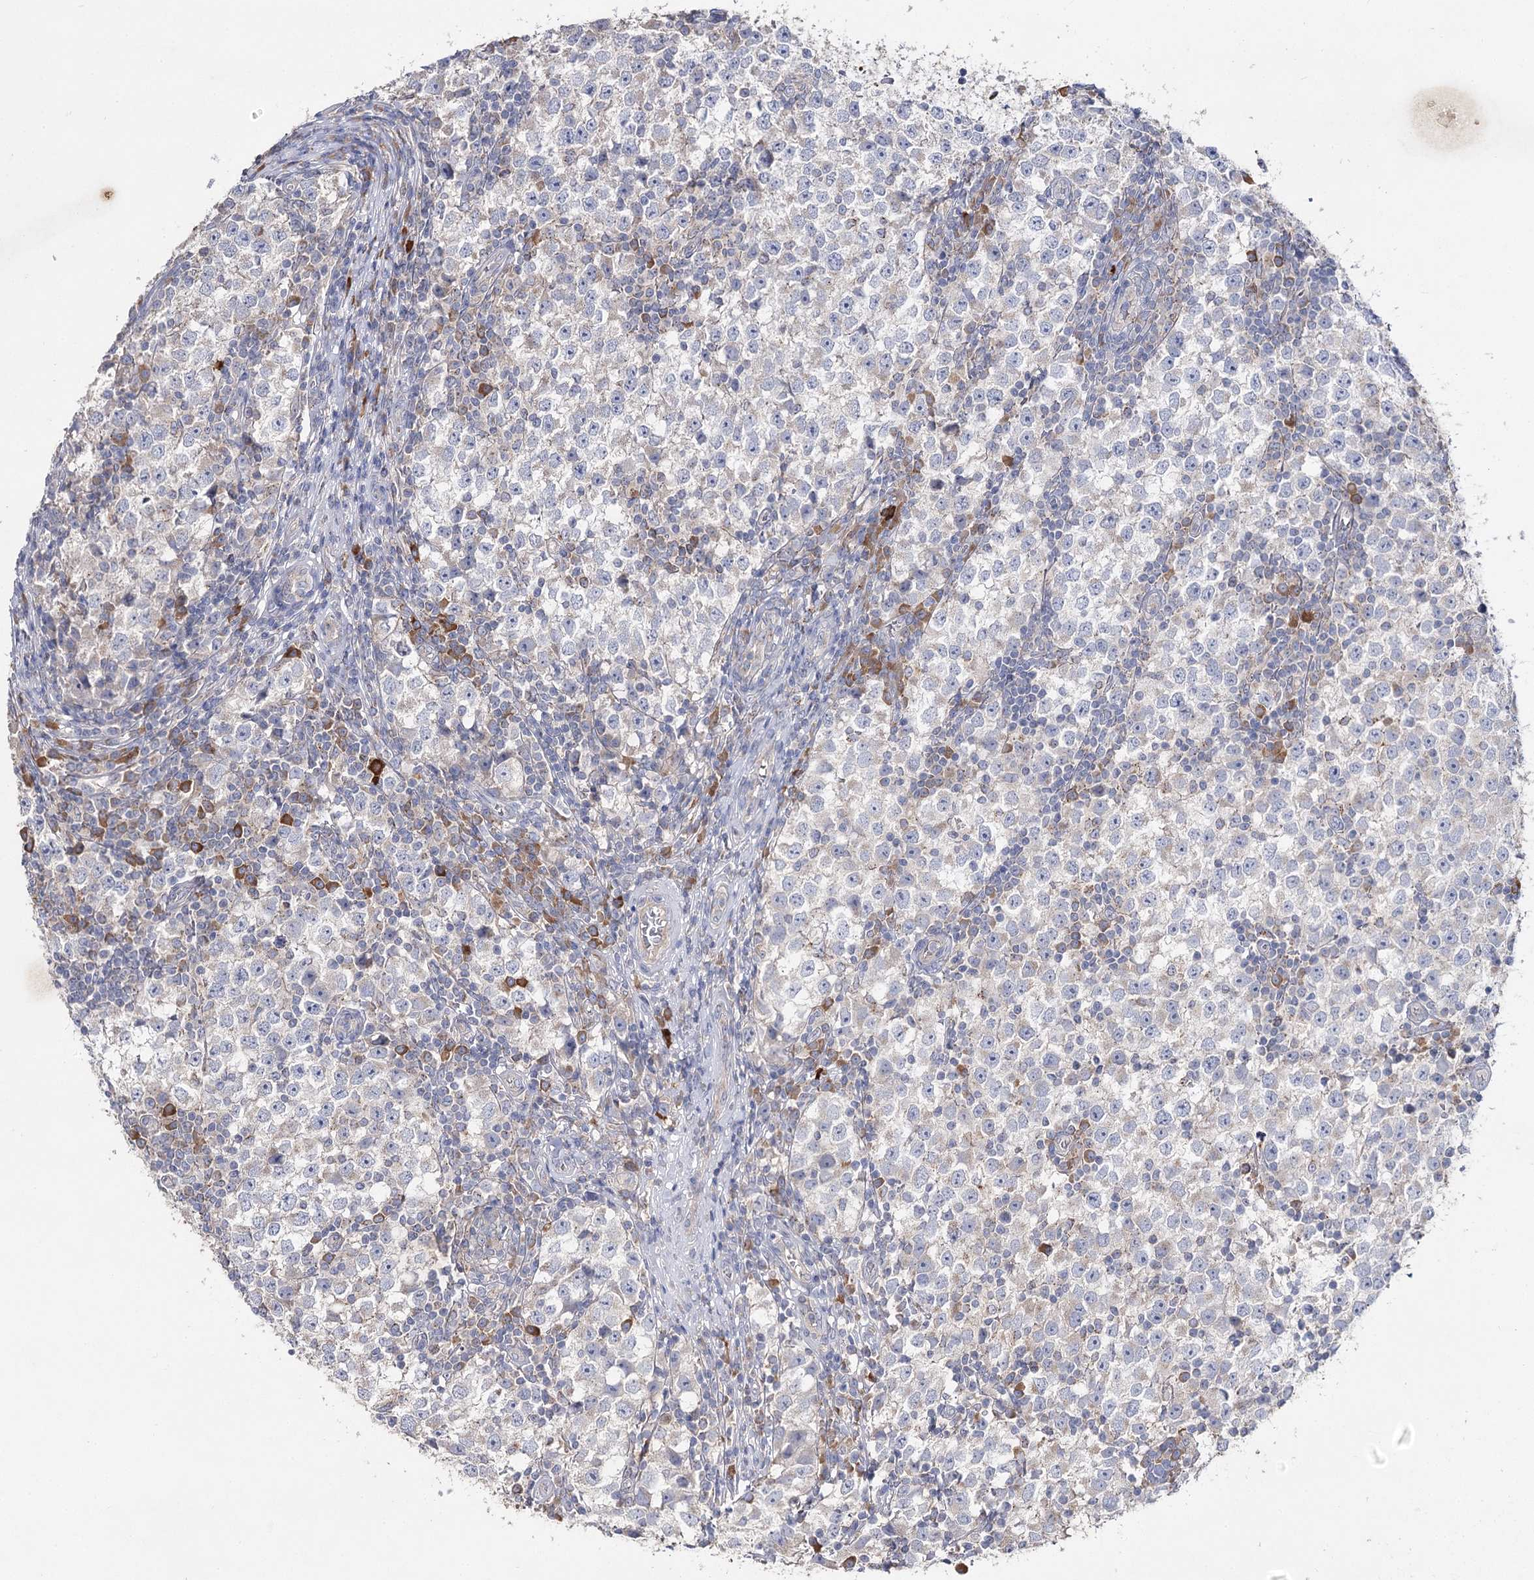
{"staining": {"intensity": "negative", "quantity": "none", "location": "none"}, "tissue": "testis cancer", "cell_type": "Tumor cells", "image_type": "cancer", "snomed": [{"axis": "morphology", "description": "Seminoma, NOS"}, {"axis": "topography", "description": "Testis"}], "caption": "Testis seminoma was stained to show a protein in brown. There is no significant expression in tumor cells.", "gene": "IL1RAP", "patient": {"sex": "male", "age": 65}}